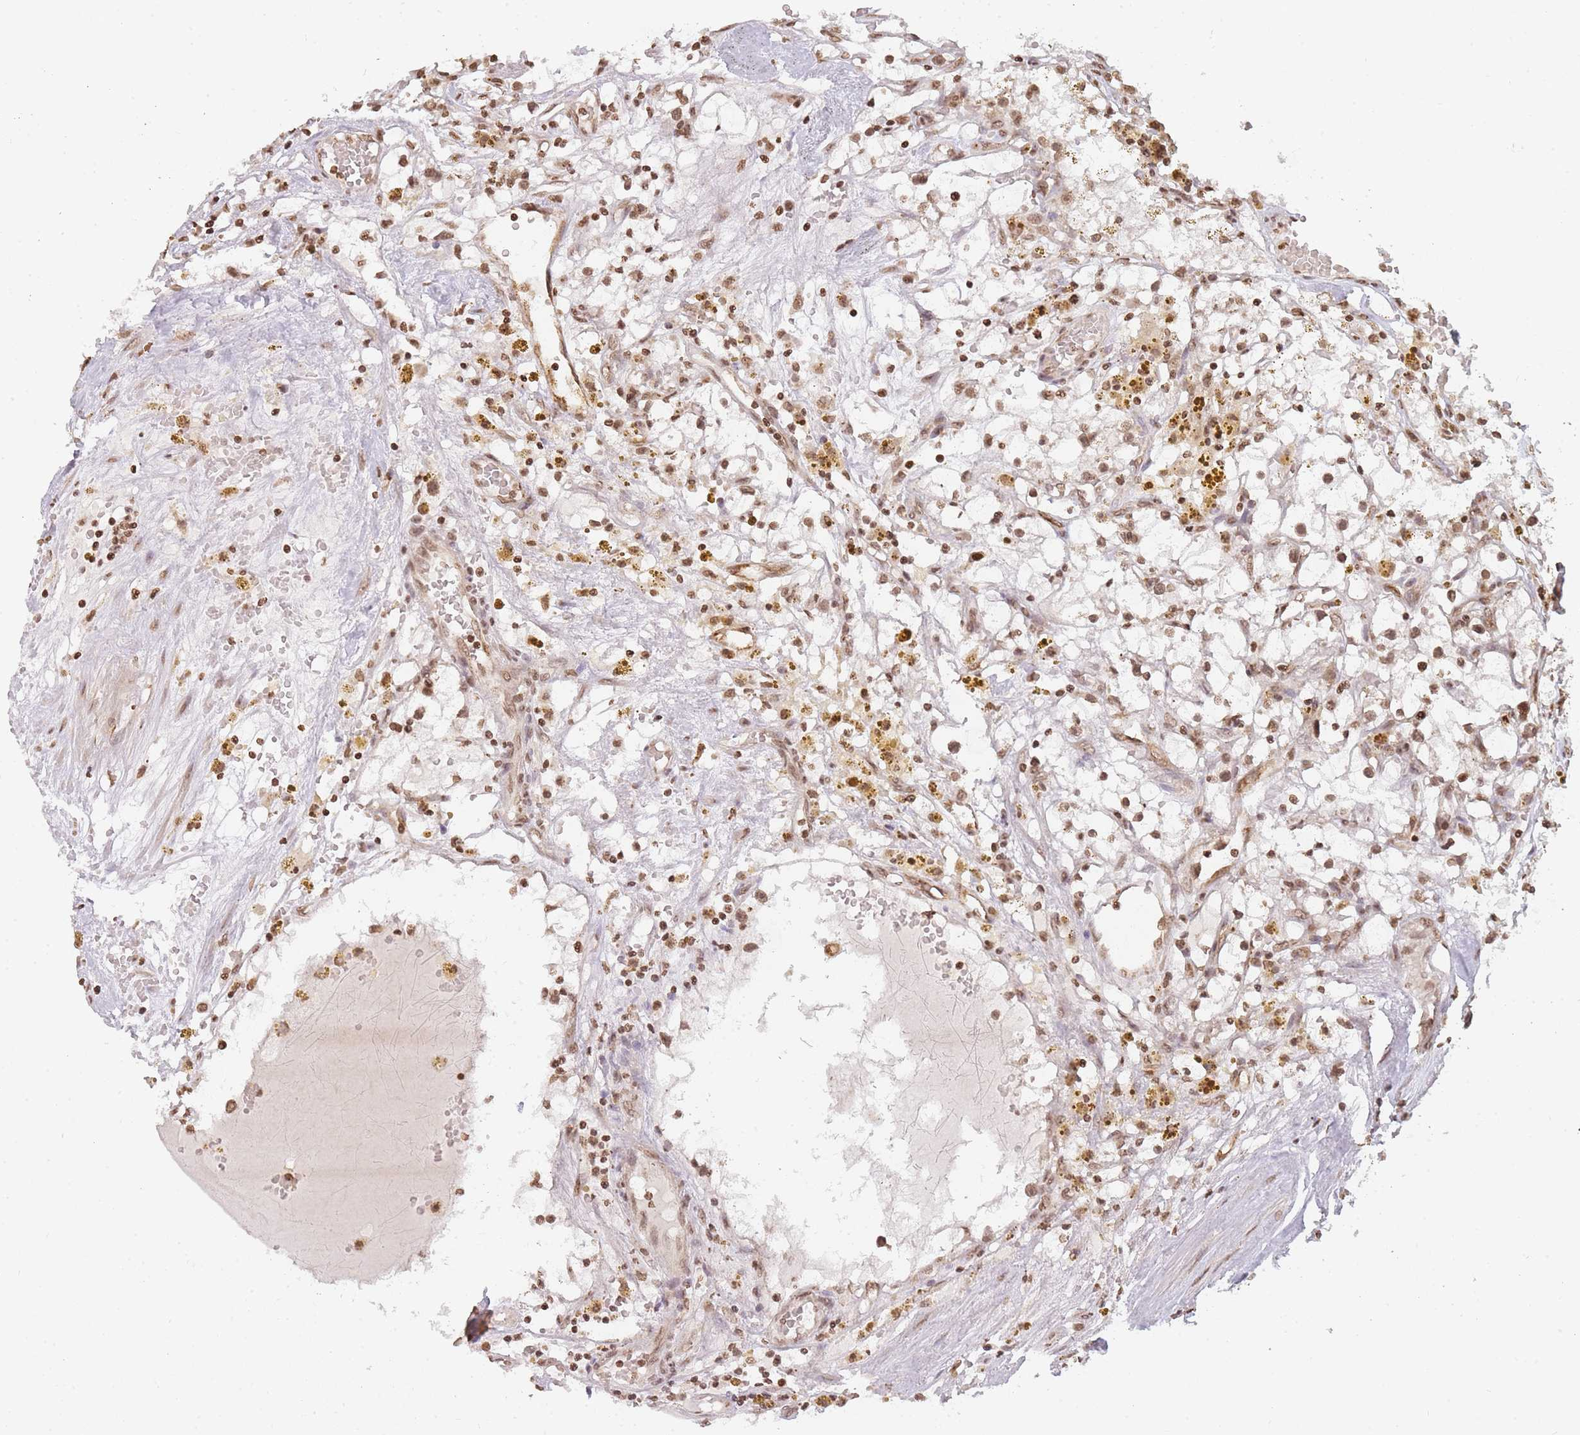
{"staining": {"intensity": "moderate", "quantity": ">75%", "location": "nuclear"}, "tissue": "renal cancer", "cell_type": "Tumor cells", "image_type": "cancer", "snomed": [{"axis": "morphology", "description": "Adenocarcinoma, NOS"}, {"axis": "topography", "description": "Kidney"}], "caption": "Adenocarcinoma (renal) stained with a protein marker shows moderate staining in tumor cells.", "gene": "WWTR1", "patient": {"sex": "male", "age": 56}}